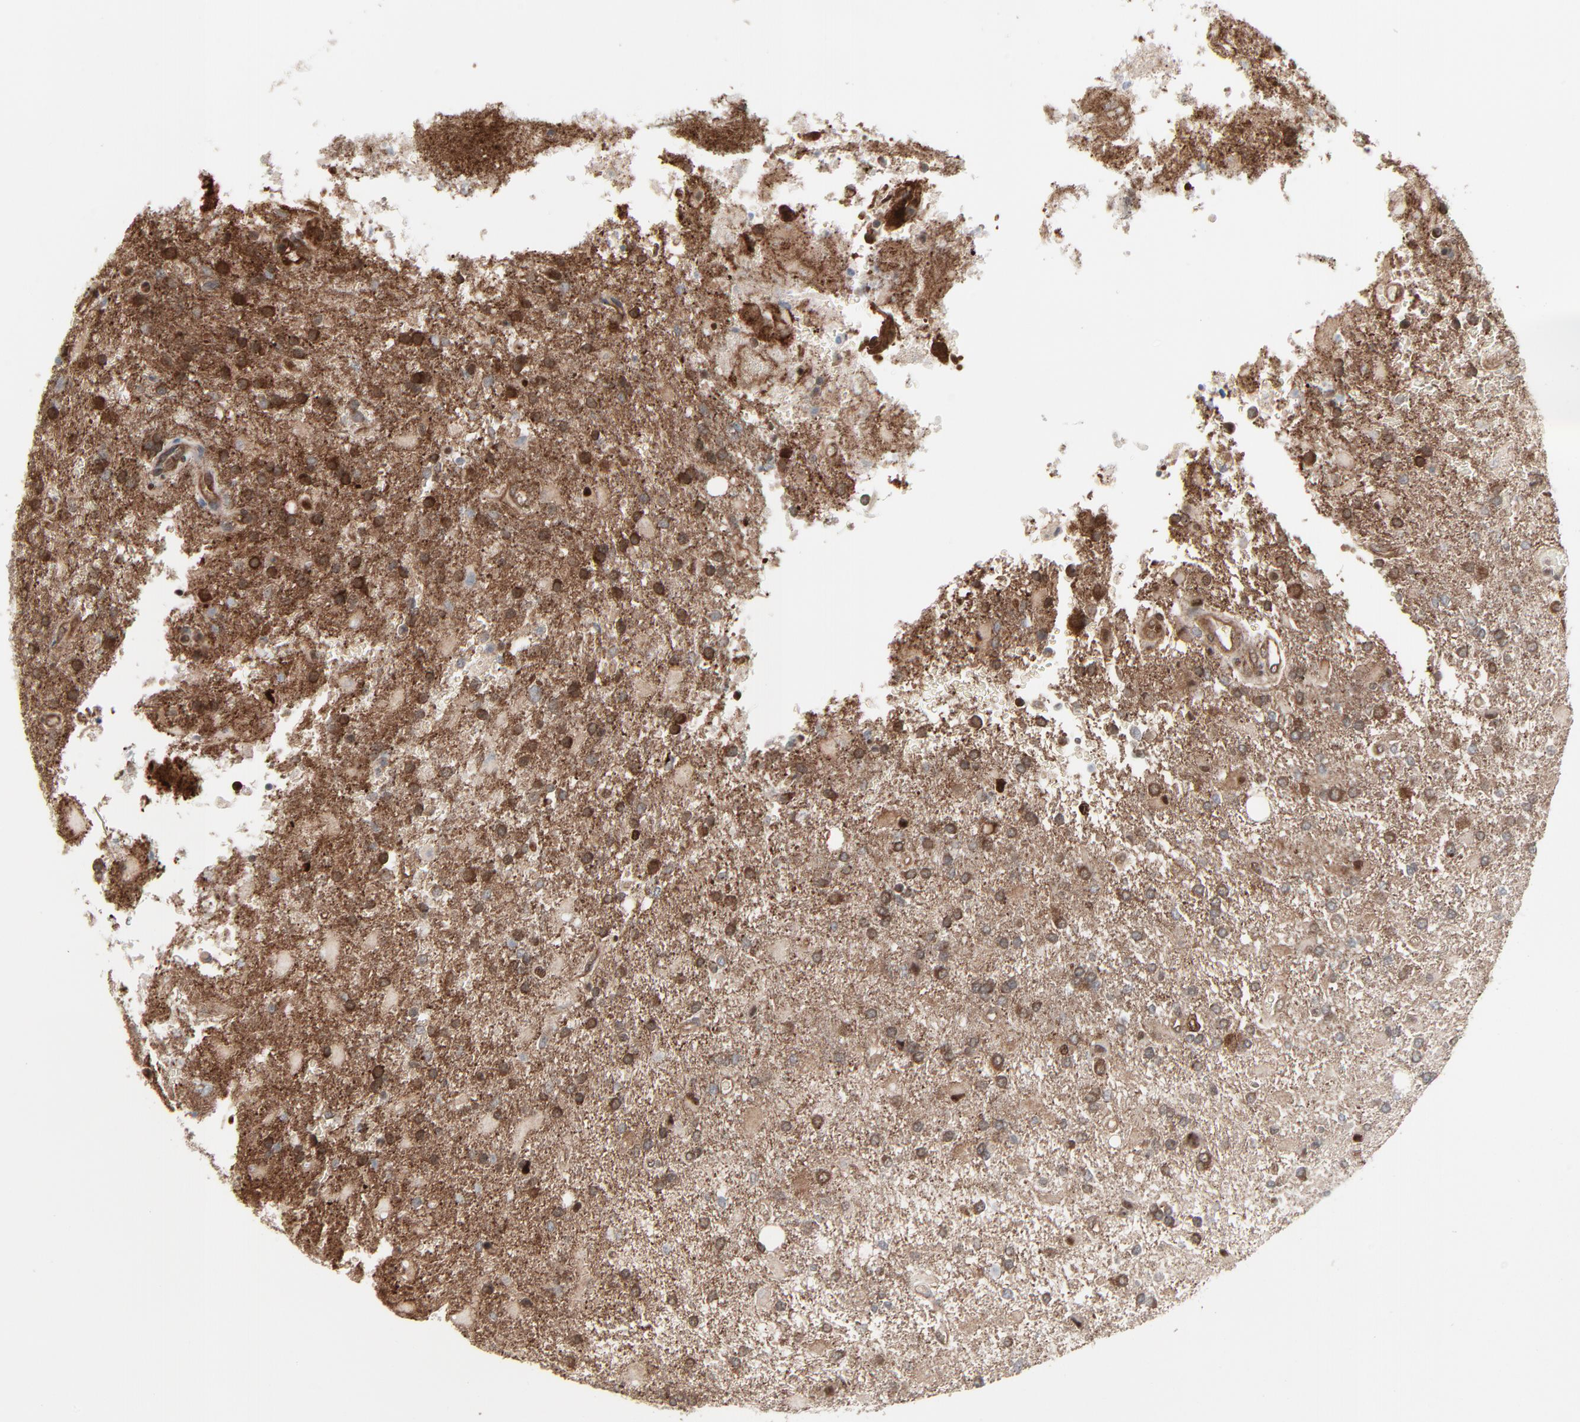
{"staining": {"intensity": "moderate", "quantity": "25%-75%", "location": "cytoplasmic/membranous"}, "tissue": "glioma", "cell_type": "Tumor cells", "image_type": "cancer", "snomed": [{"axis": "morphology", "description": "Glioma, malignant, High grade"}, {"axis": "topography", "description": "Cerebral cortex"}], "caption": "A histopathology image showing moderate cytoplasmic/membranous positivity in about 25%-75% of tumor cells in malignant high-grade glioma, as visualized by brown immunohistochemical staining.", "gene": "OPTN", "patient": {"sex": "male", "age": 79}}